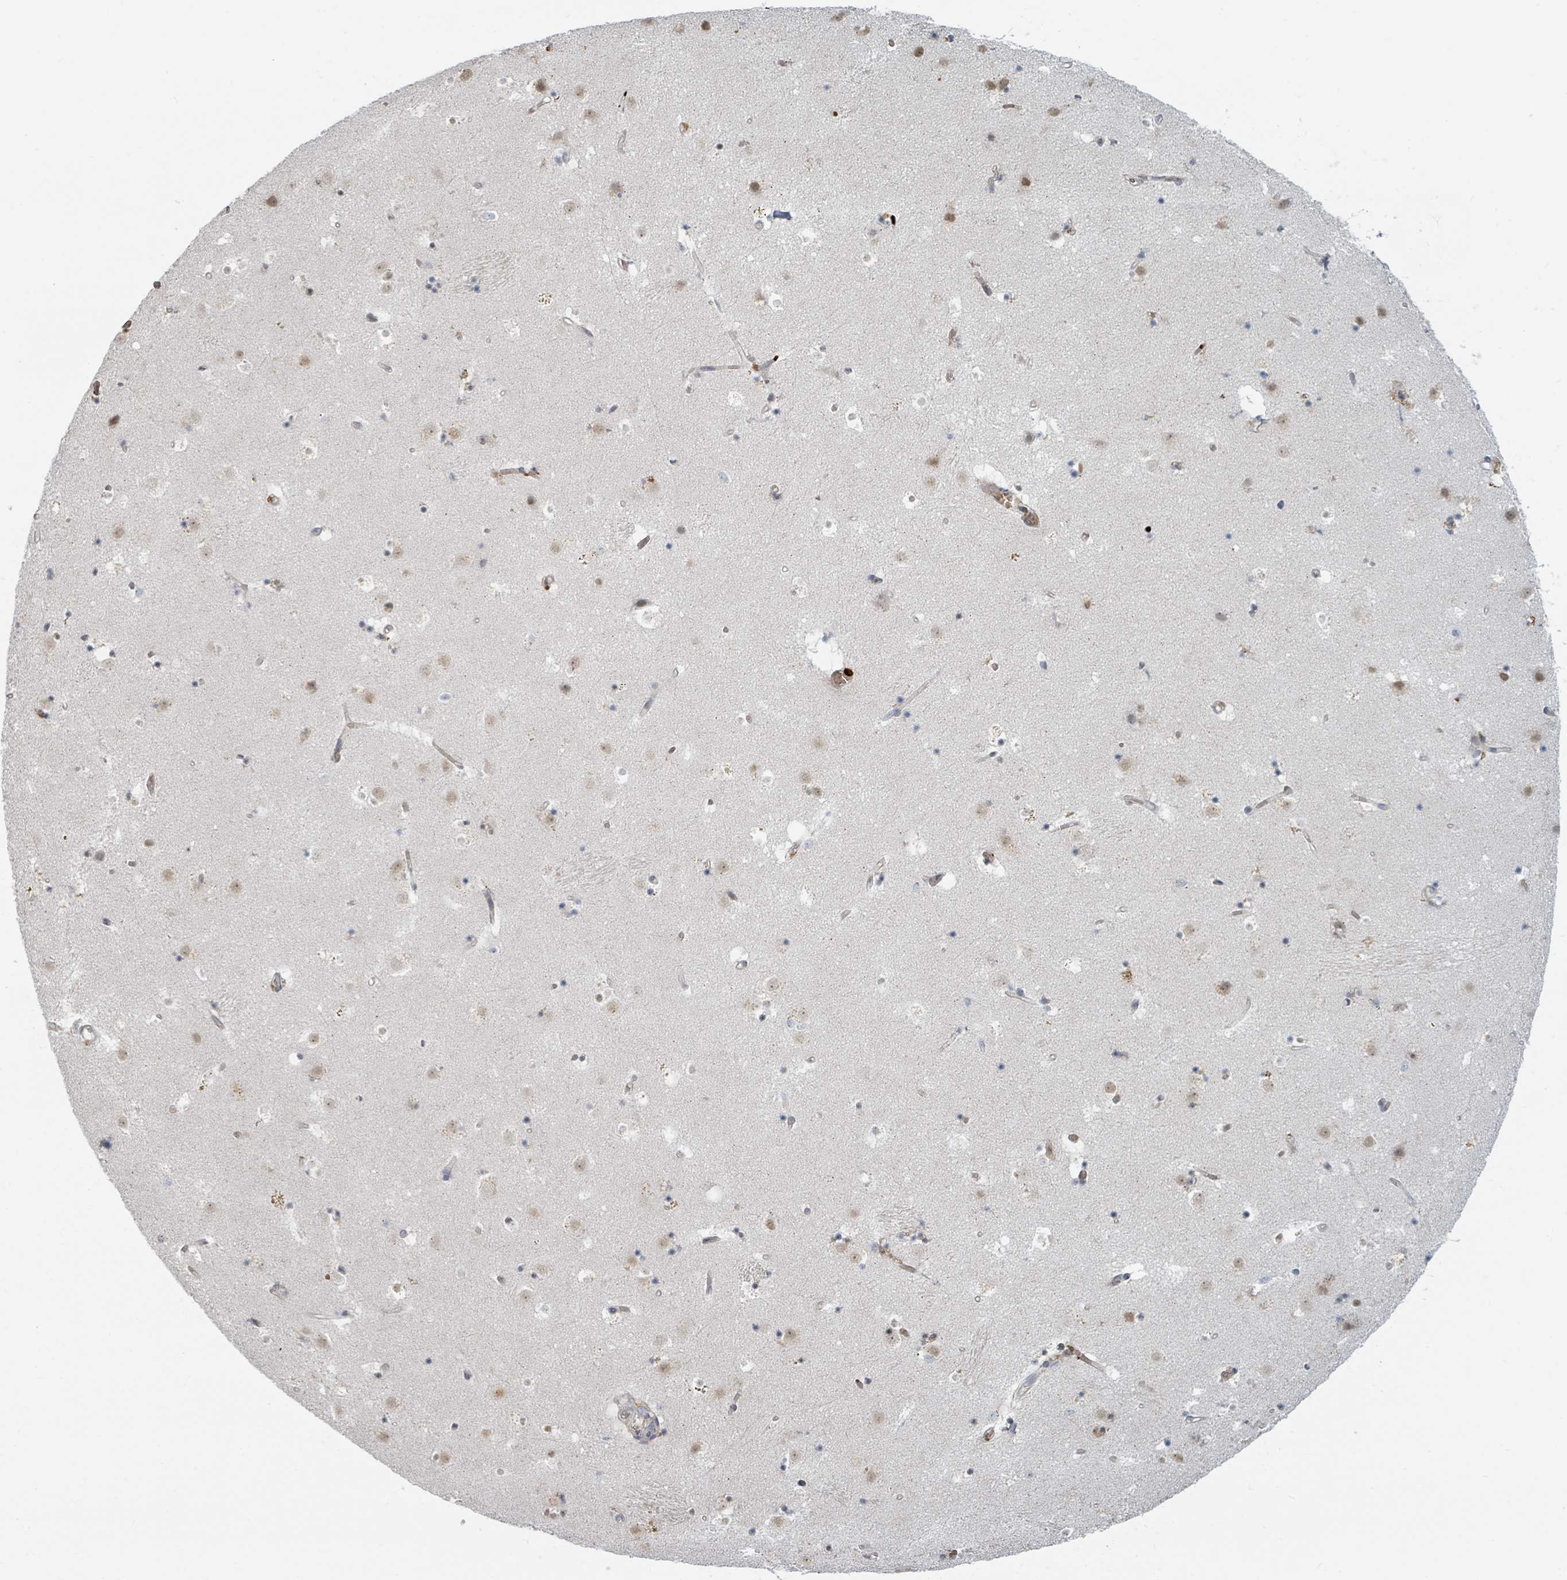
{"staining": {"intensity": "negative", "quantity": "none", "location": "none"}, "tissue": "caudate", "cell_type": "Glial cells", "image_type": "normal", "snomed": [{"axis": "morphology", "description": "Normal tissue, NOS"}, {"axis": "topography", "description": "Lateral ventricle wall"}], "caption": "Unremarkable caudate was stained to show a protein in brown. There is no significant expression in glial cells.", "gene": "TRPC4AP", "patient": {"sex": "male", "age": 58}}